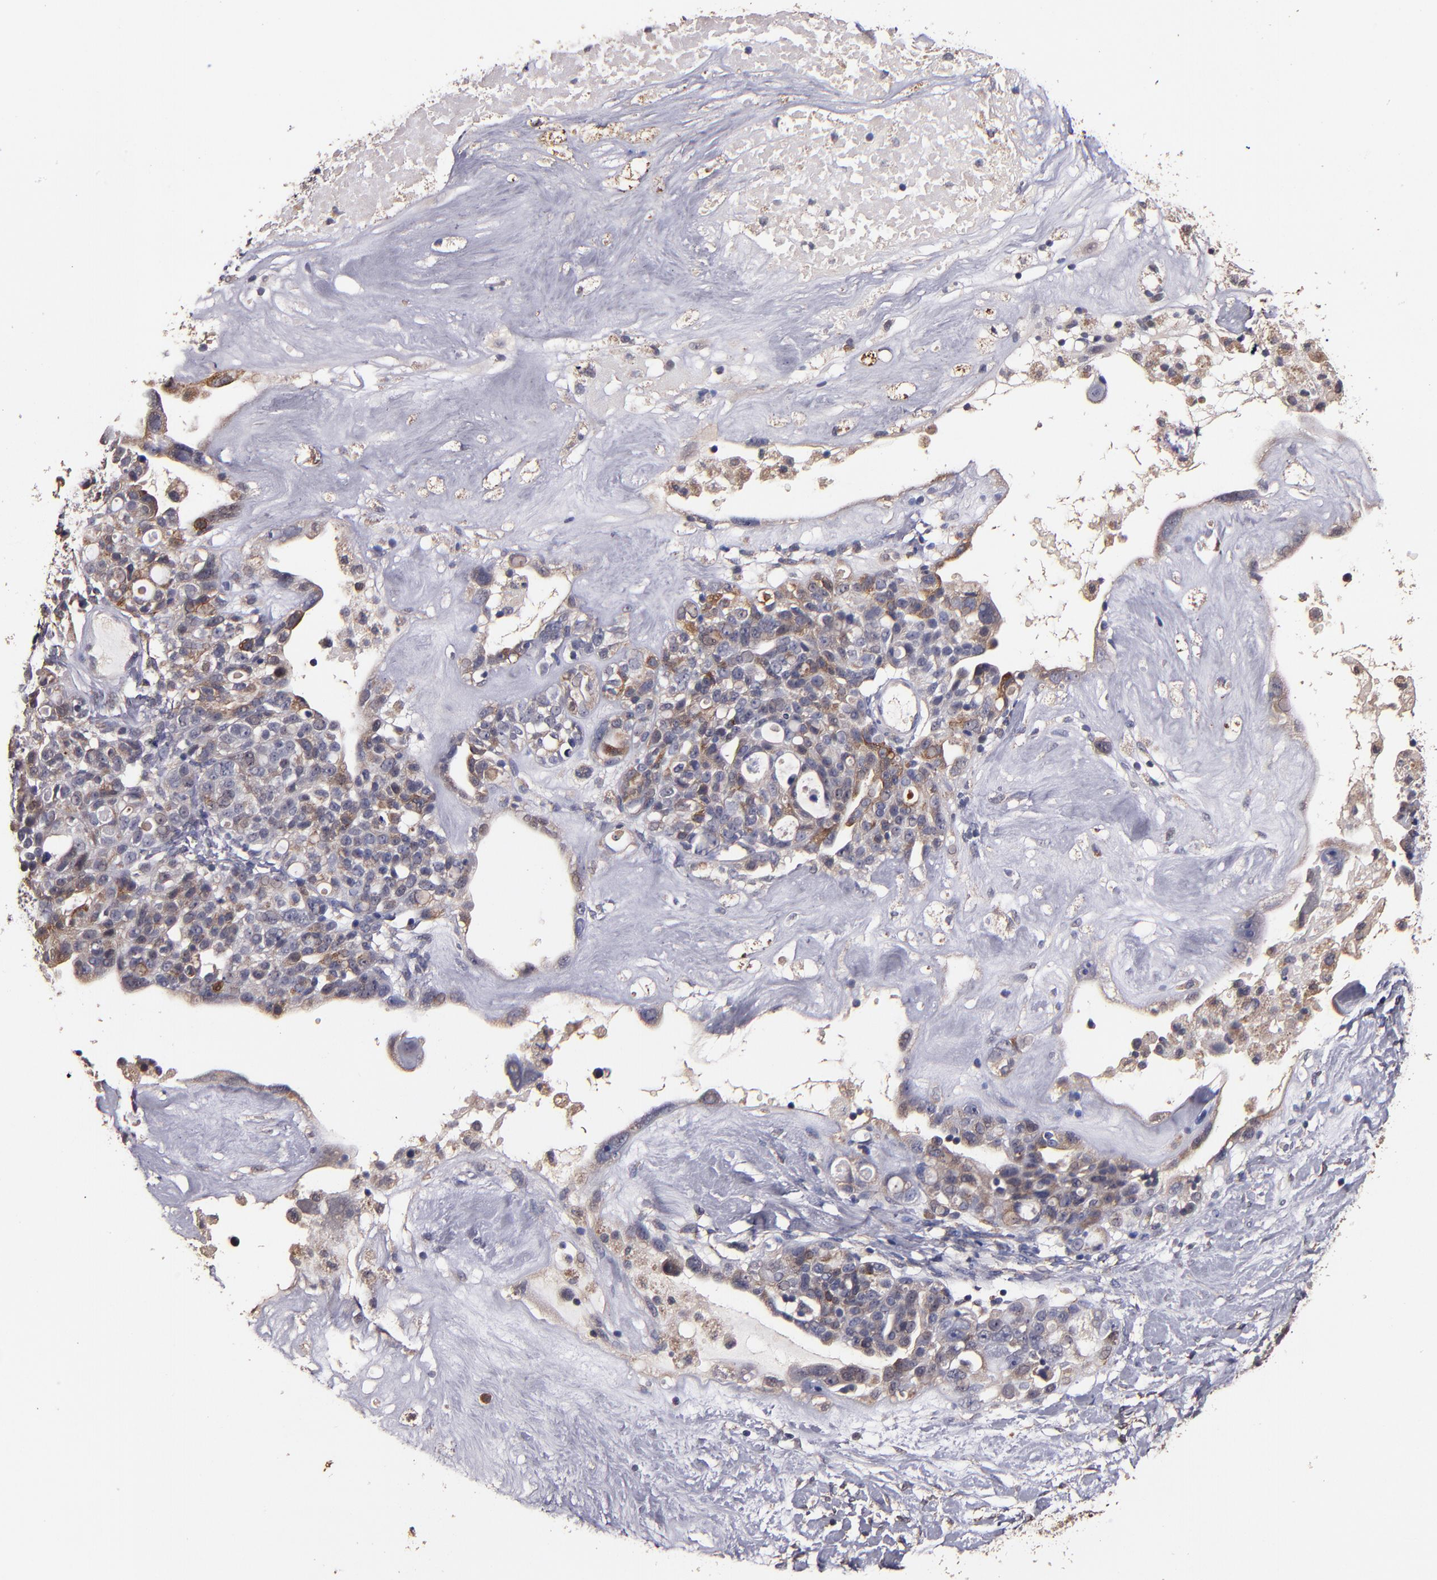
{"staining": {"intensity": "moderate", "quantity": "<25%", "location": "cytoplasmic/membranous"}, "tissue": "ovarian cancer", "cell_type": "Tumor cells", "image_type": "cancer", "snomed": [{"axis": "morphology", "description": "Cystadenocarcinoma, serous, NOS"}, {"axis": "topography", "description": "Ovary"}], "caption": "Human ovarian cancer (serous cystadenocarcinoma) stained for a protein (brown) demonstrates moderate cytoplasmic/membranous positive expression in about <25% of tumor cells.", "gene": "TTLL12", "patient": {"sex": "female", "age": 66}}